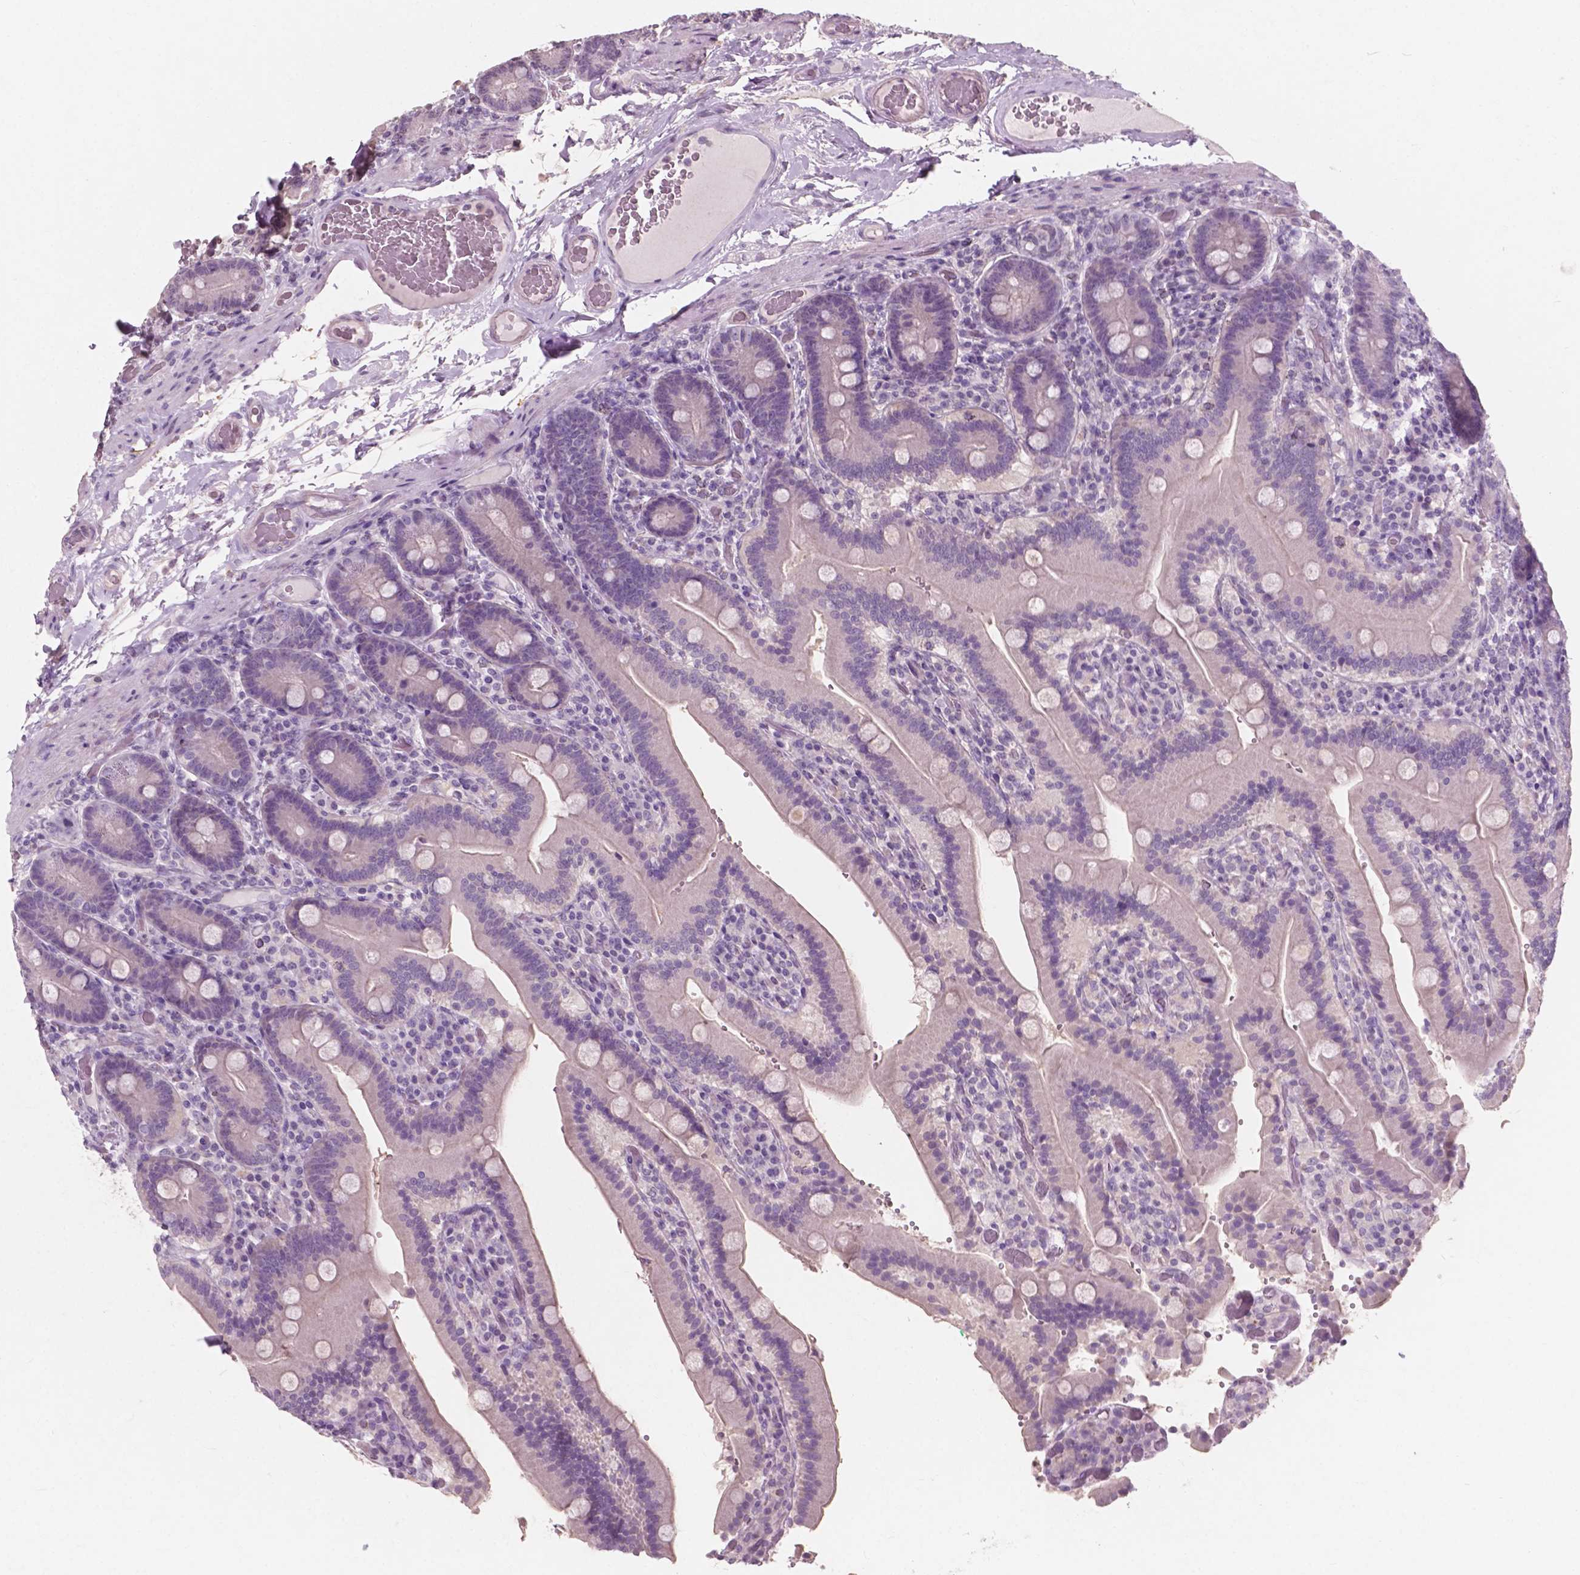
{"staining": {"intensity": "negative", "quantity": "none", "location": "none"}, "tissue": "duodenum", "cell_type": "Glandular cells", "image_type": "normal", "snomed": [{"axis": "morphology", "description": "Normal tissue, NOS"}, {"axis": "topography", "description": "Duodenum"}], "caption": "This micrograph is of normal duodenum stained with immunohistochemistry (IHC) to label a protein in brown with the nuclei are counter-stained blue. There is no positivity in glandular cells.", "gene": "AWAT1", "patient": {"sex": "female", "age": 62}}